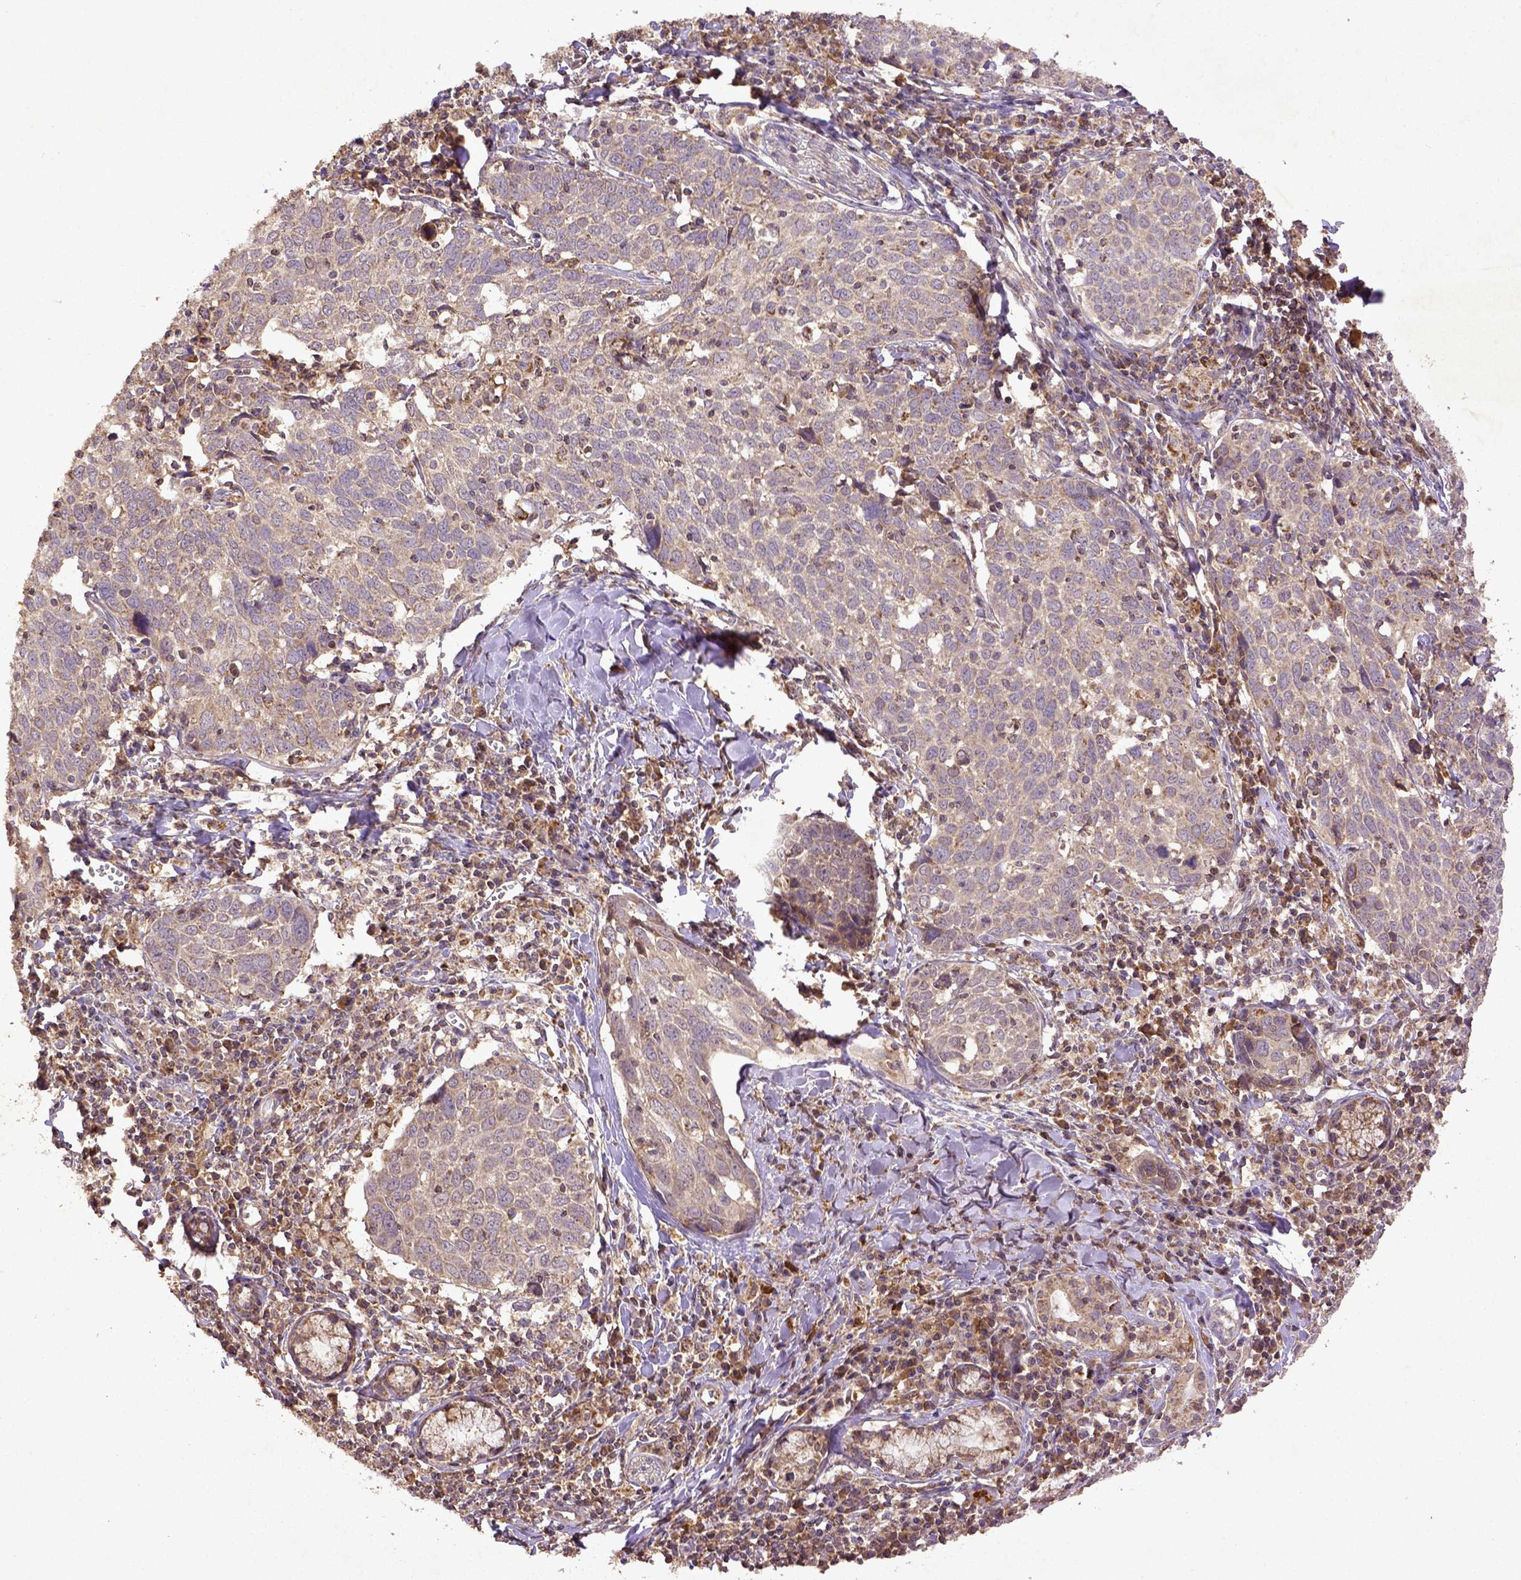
{"staining": {"intensity": "weak", "quantity": ">75%", "location": "cytoplasmic/membranous"}, "tissue": "lung cancer", "cell_type": "Tumor cells", "image_type": "cancer", "snomed": [{"axis": "morphology", "description": "Squamous cell carcinoma, NOS"}, {"axis": "topography", "description": "Lung"}], "caption": "Immunohistochemical staining of lung squamous cell carcinoma exhibits weak cytoplasmic/membranous protein positivity in approximately >75% of tumor cells.", "gene": "MT-CO1", "patient": {"sex": "male", "age": 57}}